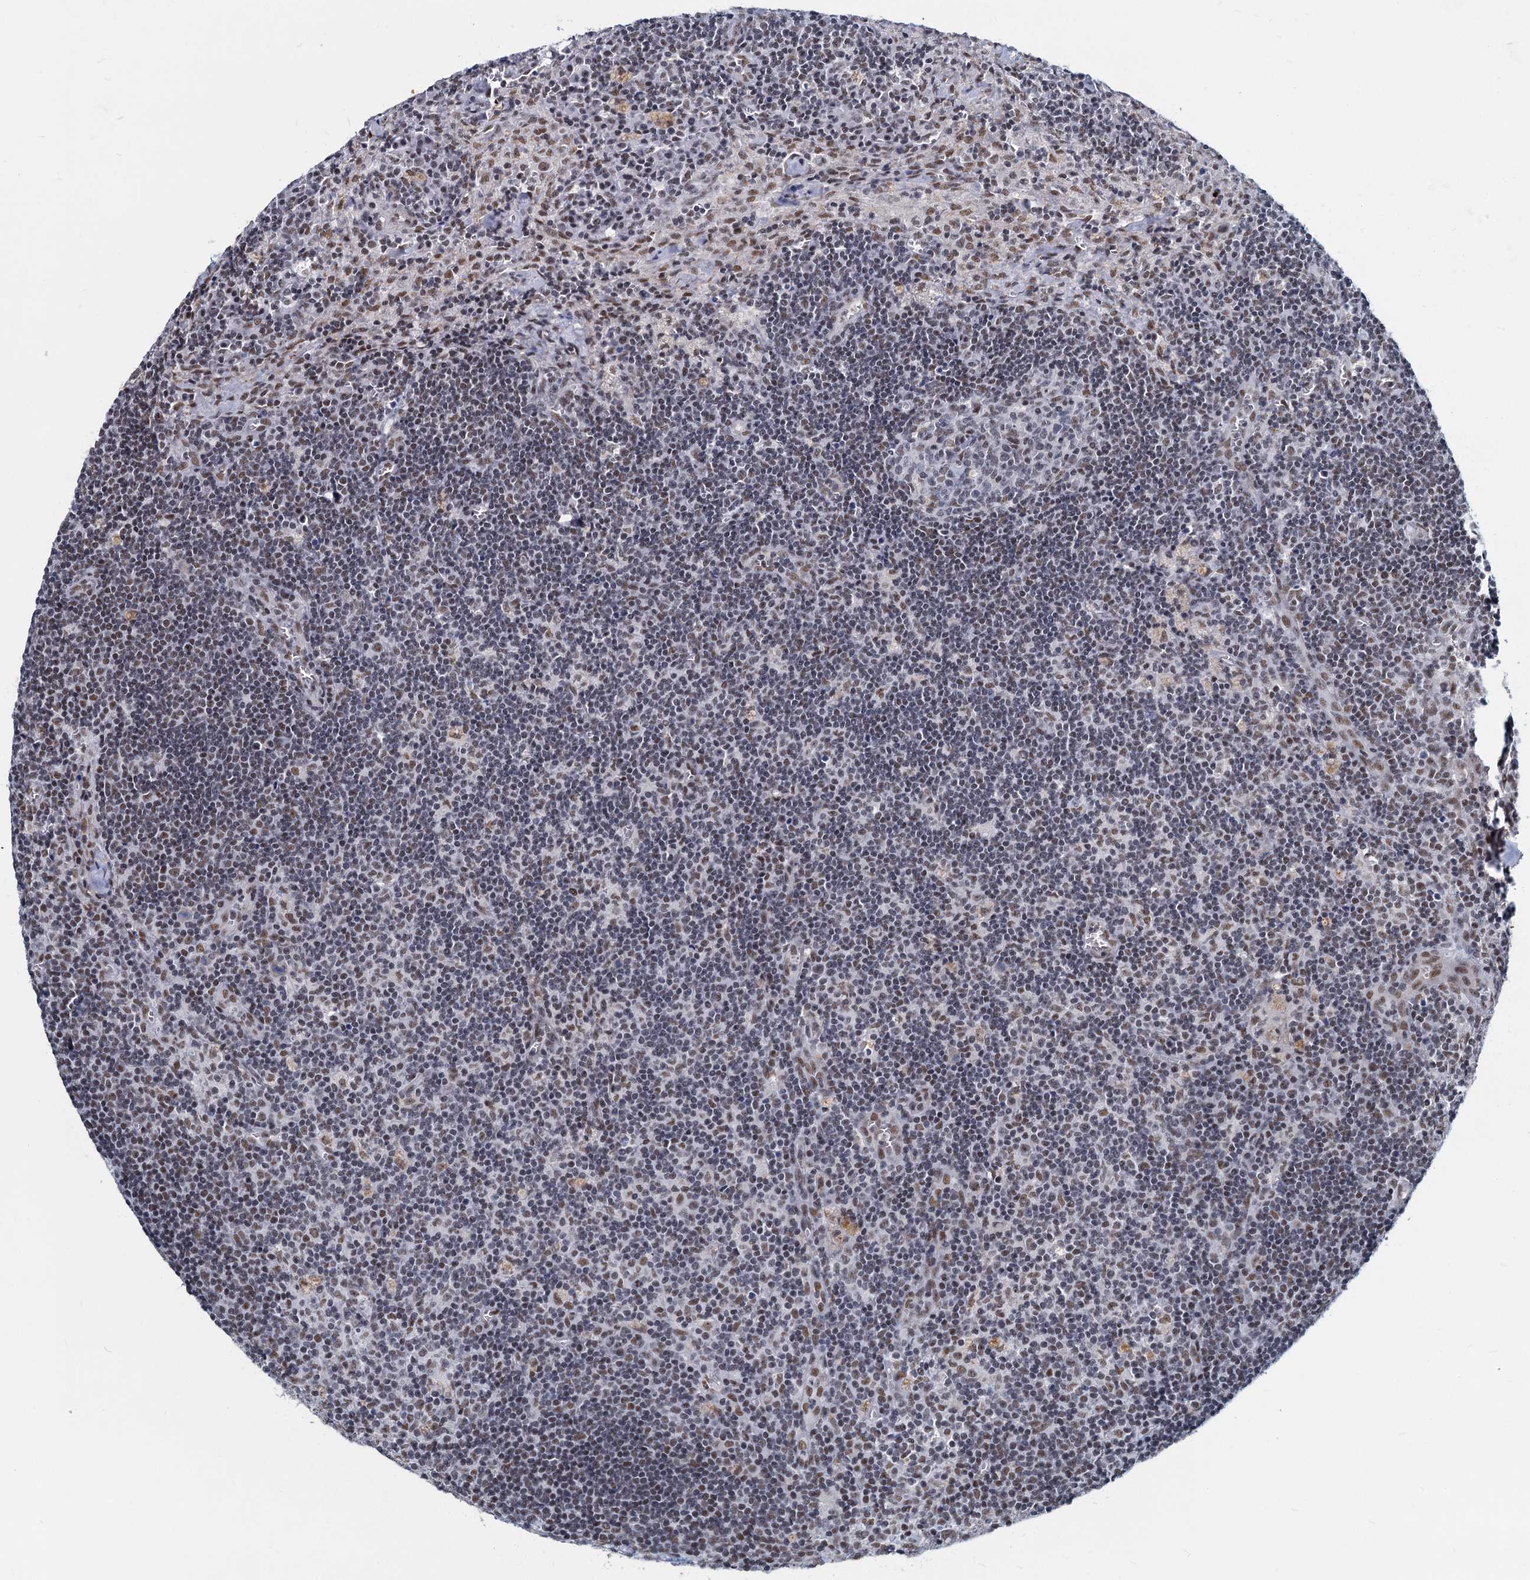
{"staining": {"intensity": "weak", "quantity": "<25%", "location": "nuclear"}, "tissue": "lymph node", "cell_type": "Germinal center cells", "image_type": "normal", "snomed": [{"axis": "morphology", "description": "Normal tissue, NOS"}, {"axis": "topography", "description": "Lymph node"}], "caption": "This is a photomicrograph of immunohistochemistry (IHC) staining of benign lymph node, which shows no positivity in germinal center cells.", "gene": "METTL14", "patient": {"sex": "male", "age": 58}}